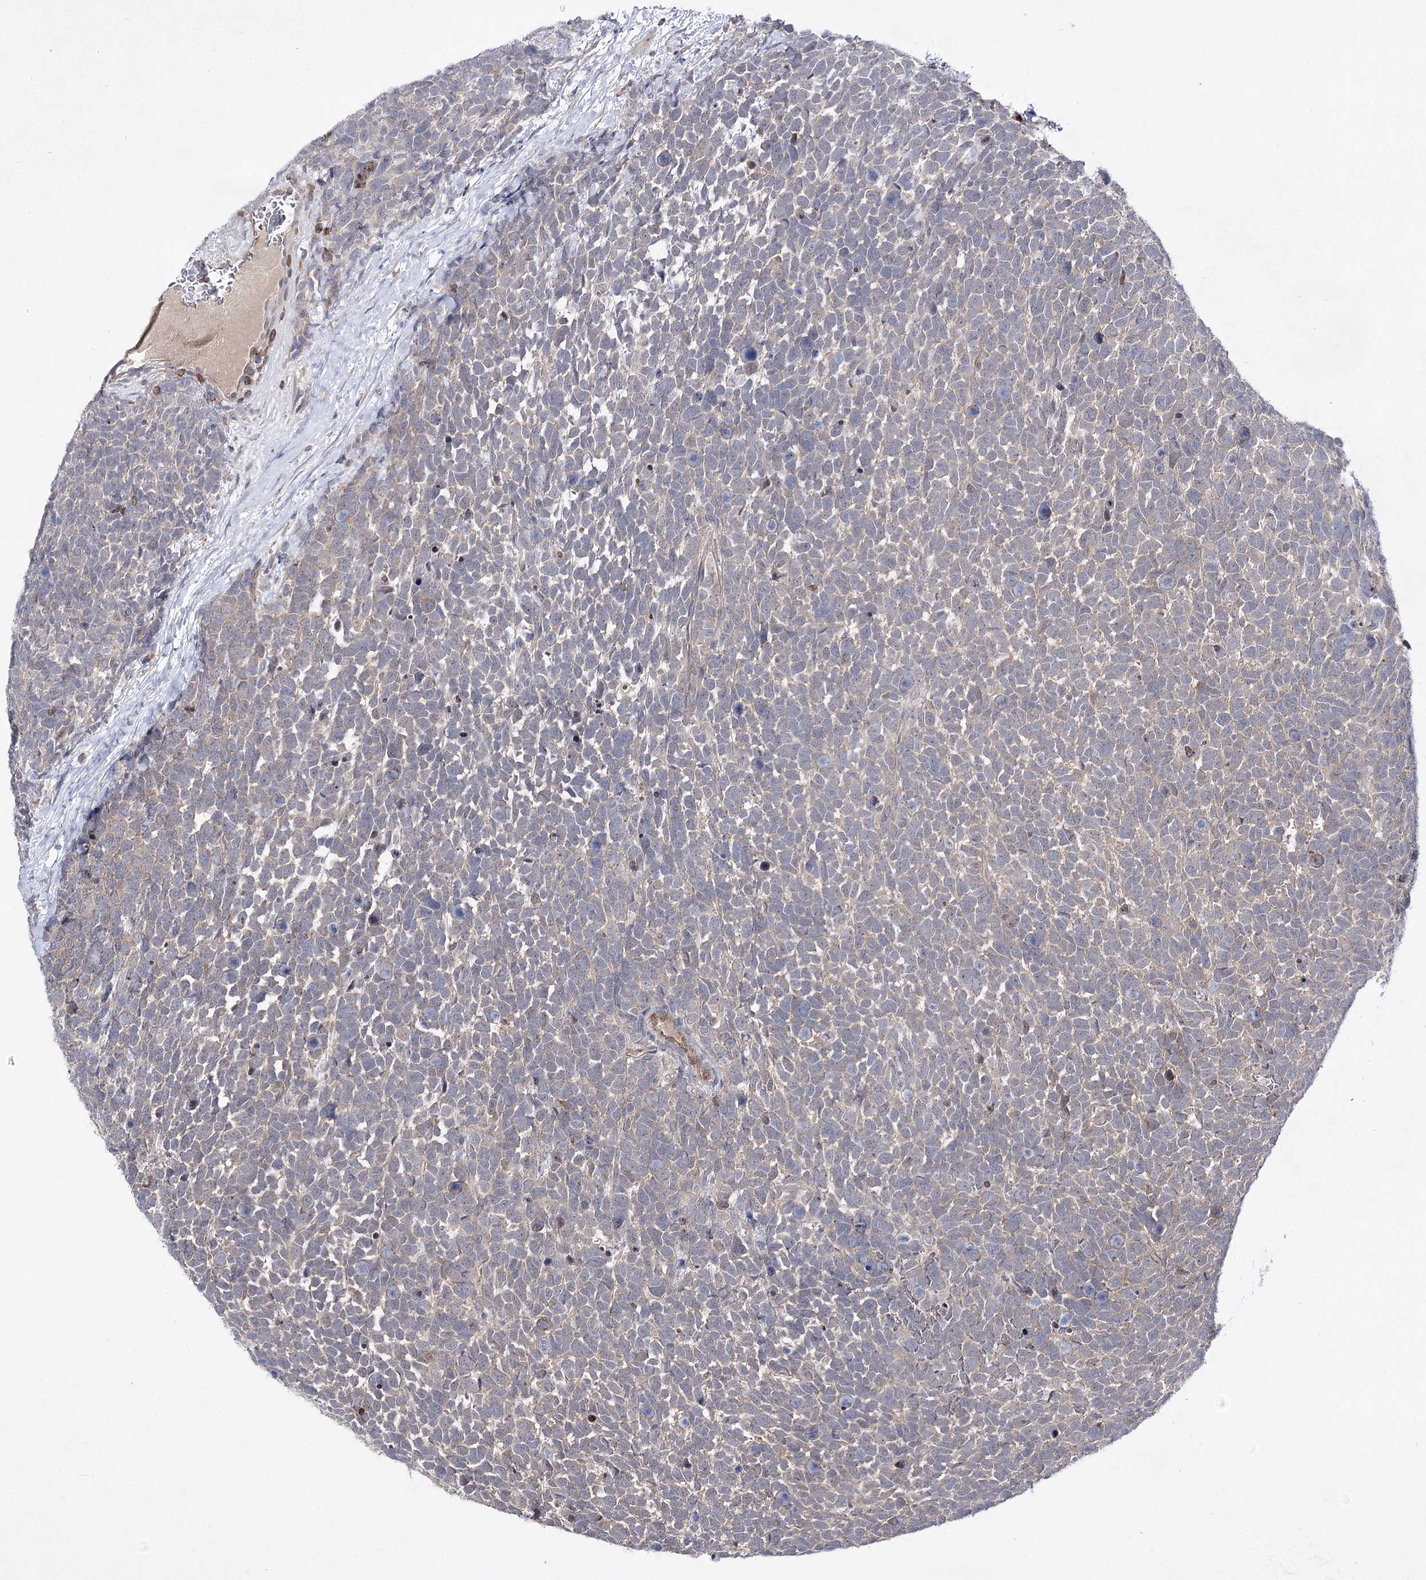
{"staining": {"intensity": "weak", "quantity": "25%-75%", "location": "cytoplasmic/membranous"}, "tissue": "urothelial cancer", "cell_type": "Tumor cells", "image_type": "cancer", "snomed": [{"axis": "morphology", "description": "Urothelial carcinoma, High grade"}, {"axis": "topography", "description": "Urinary bladder"}], "caption": "Immunohistochemistry photomicrograph of human urothelial cancer stained for a protein (brown), which reveals low levels of weak cytoplasmic/membranous positivity in approximately 25%-75% of tumor cells.", "gene": "BCR", "patient": {"sex": "female", "age": 82}}